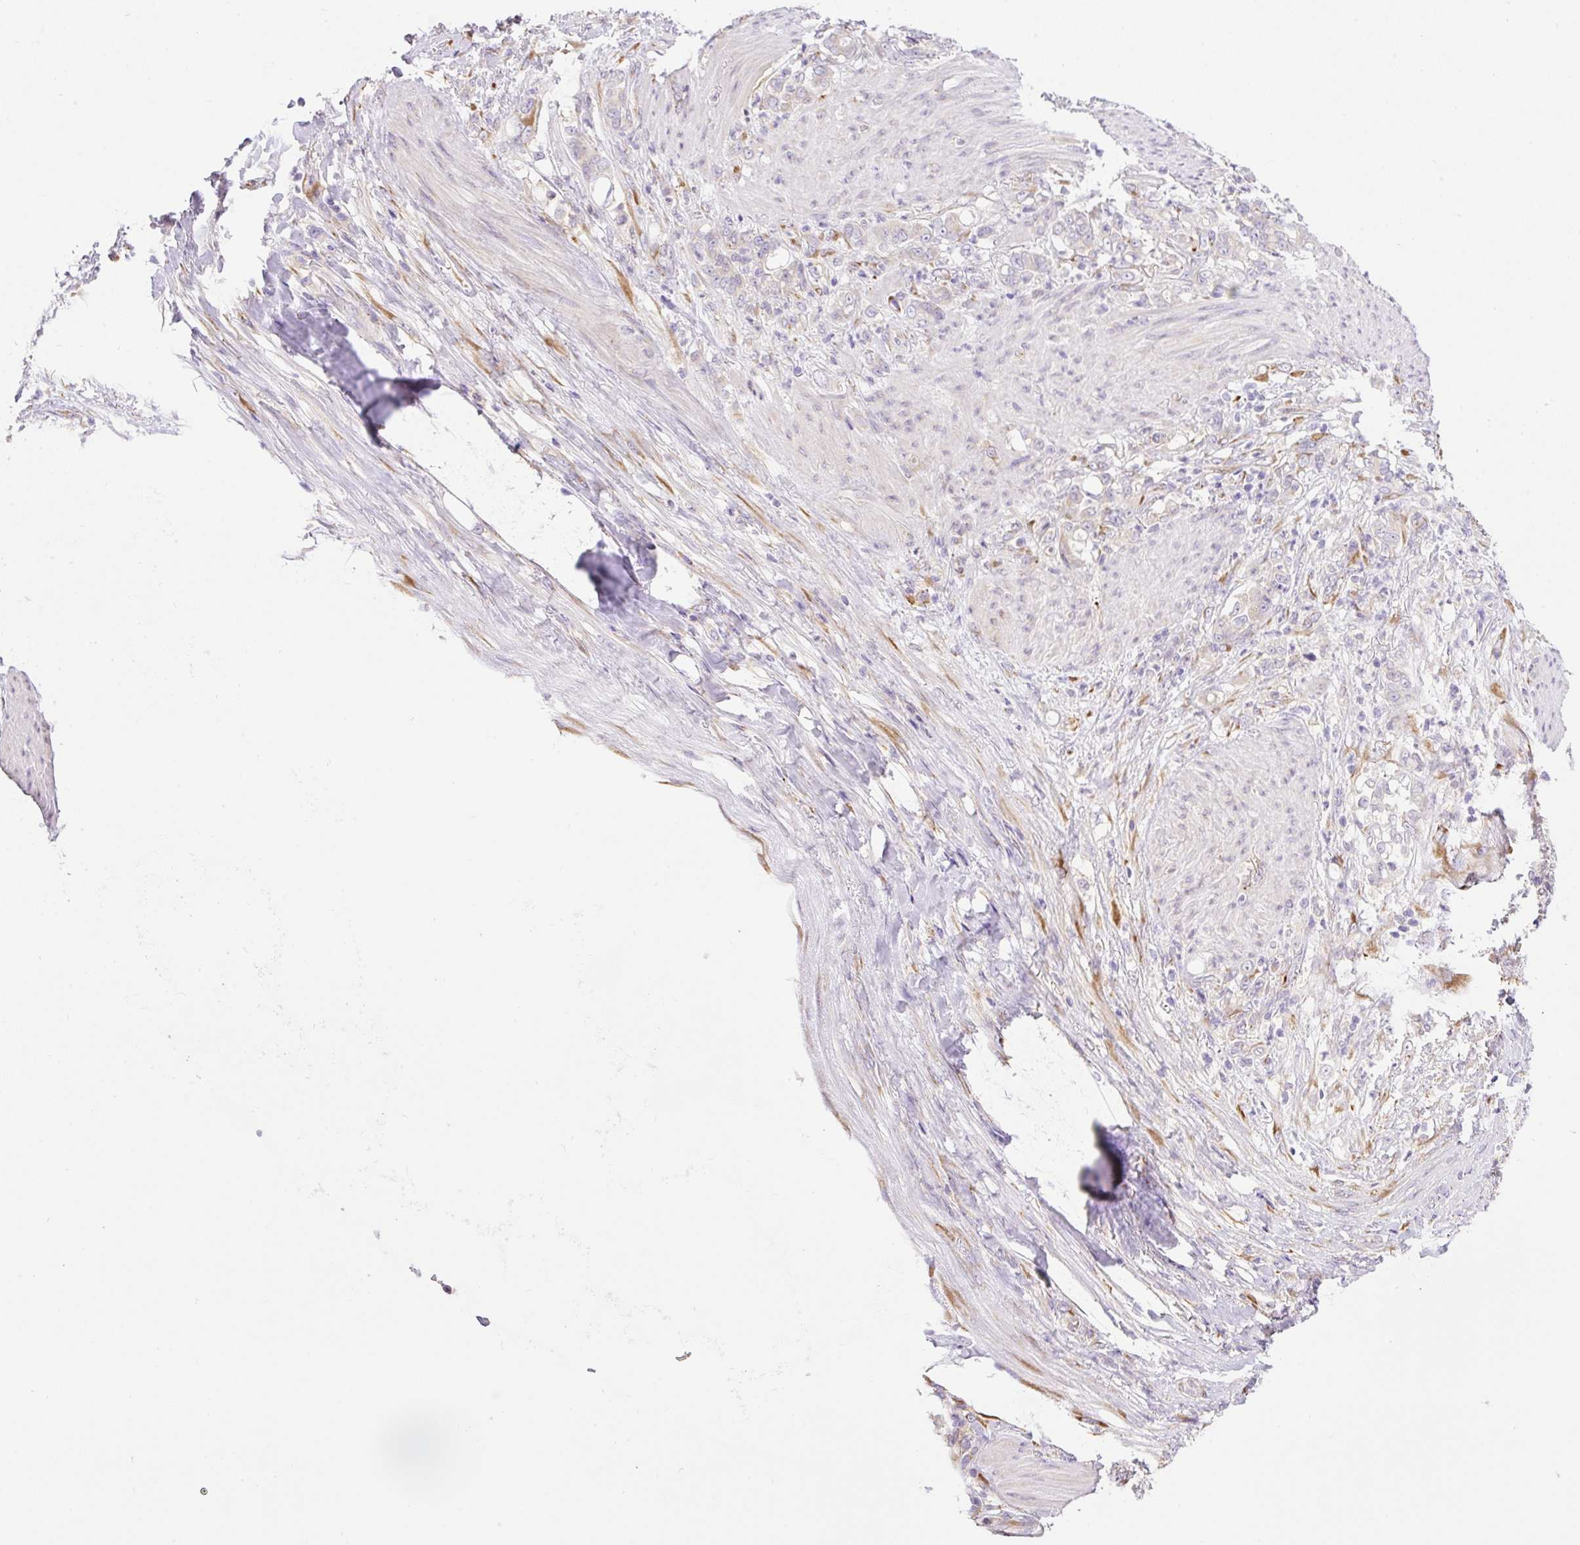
{"staining": {"intensity": "negative", "quantity": "none", "location": "none"}, "tissue": "stomach cancer", "cell_type": "Tumor cells", "image_type": "cancer", "snomed": [{"axis": "morphology", "description": "Adenocarcinoma, NOS"}, {"axis": "topography", "description": "Stomach"}], "caption": "The IHC image has no significant positivity in tumor cells of stomach adenocarcinoma tissue.", "gene": "POFUT1", "patient": {"sex": "female", "age": 79}}